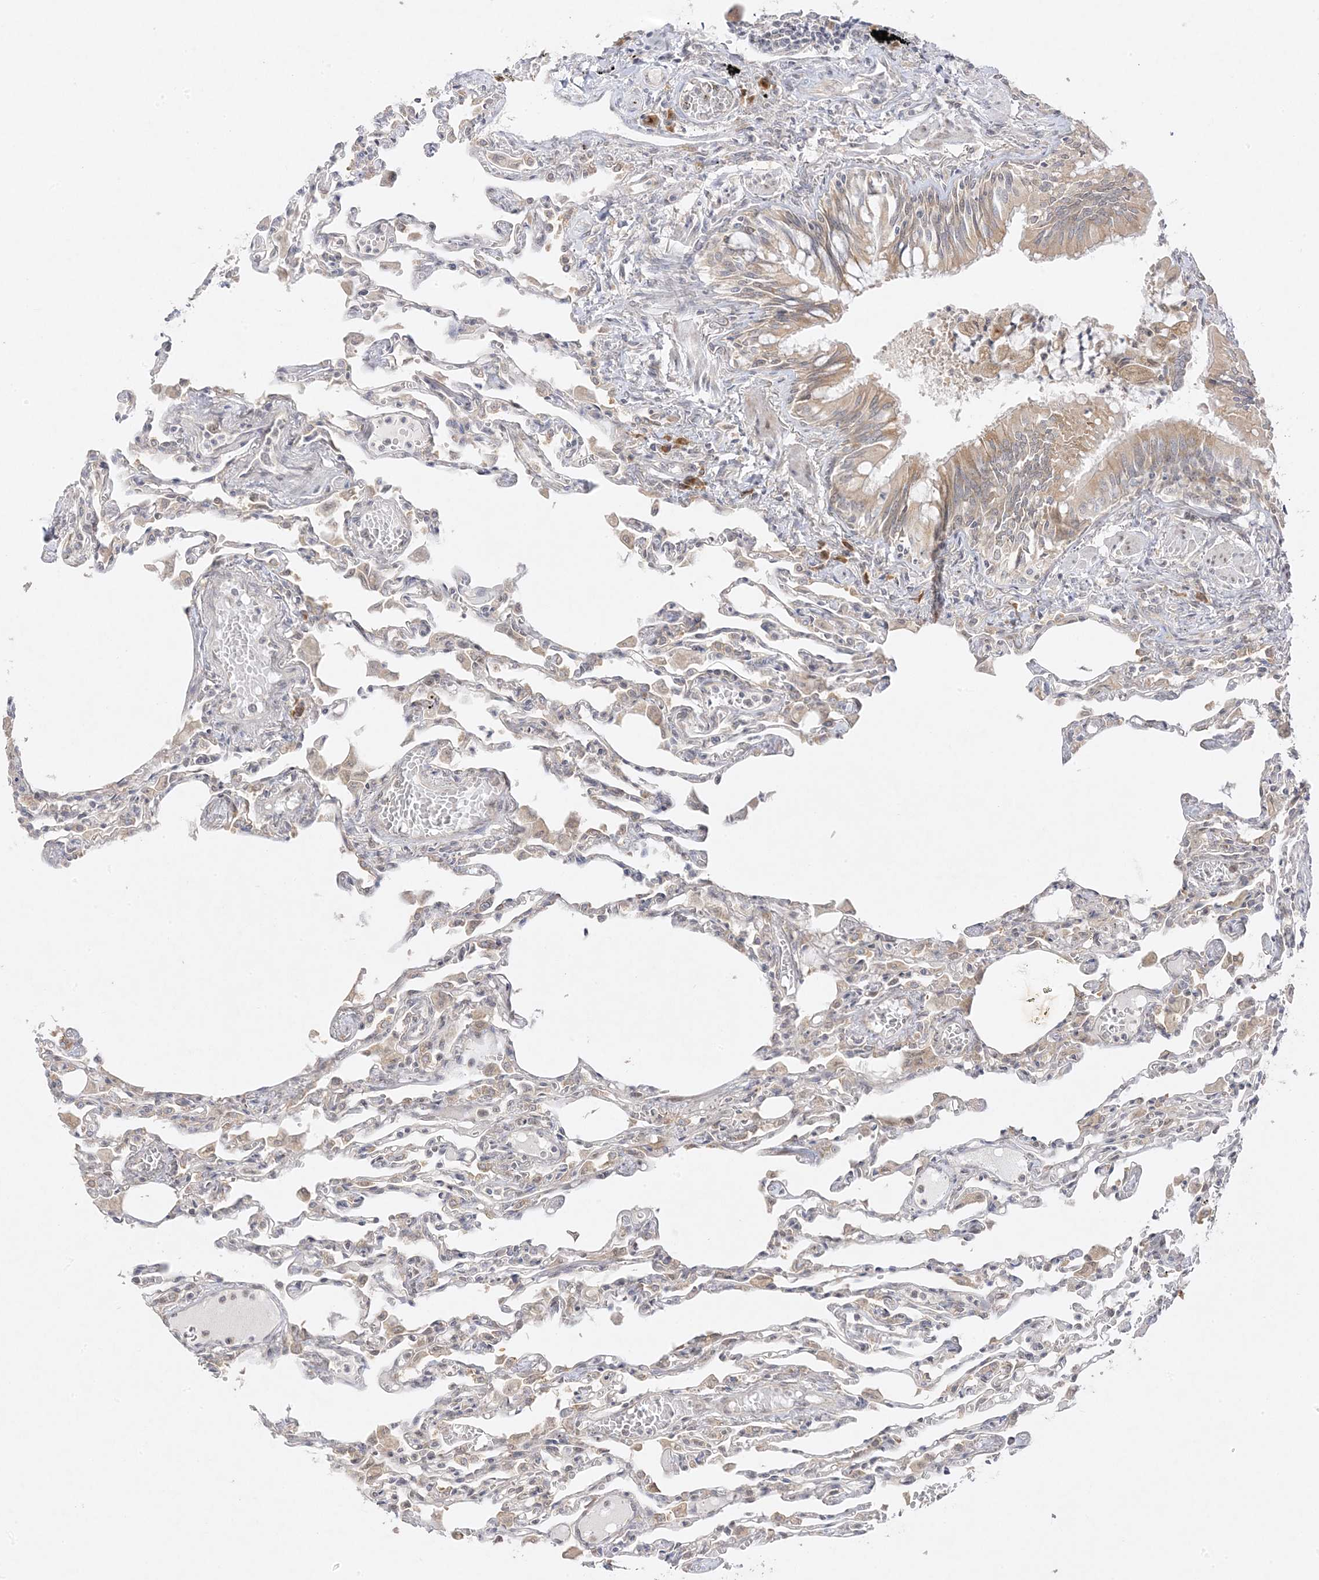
{"staining": {"intensity": "negative", "quantity": "none", "location": "none"}, "tissue": "lung", "cell_type": "Alveolar cells", "image_type": "normal", "snomed": [{"axis": "morphology", "description": "Normal tissue, NOS"}, {"axis": "topography", "description": "Bronchus"}, {"axis": "topography", "description": "Lung"}], "caption": "Immunohistochemistry histopathology image of unremarkable lung stained for a protein (brown), which exhibits no staining in alveolar cells. (DAB immunohistochemistry (IHC) visualized using brightfield microscopy, high magnification).", "gene": "C2CD2", "patient": {"sex": "female", "age": 49}}